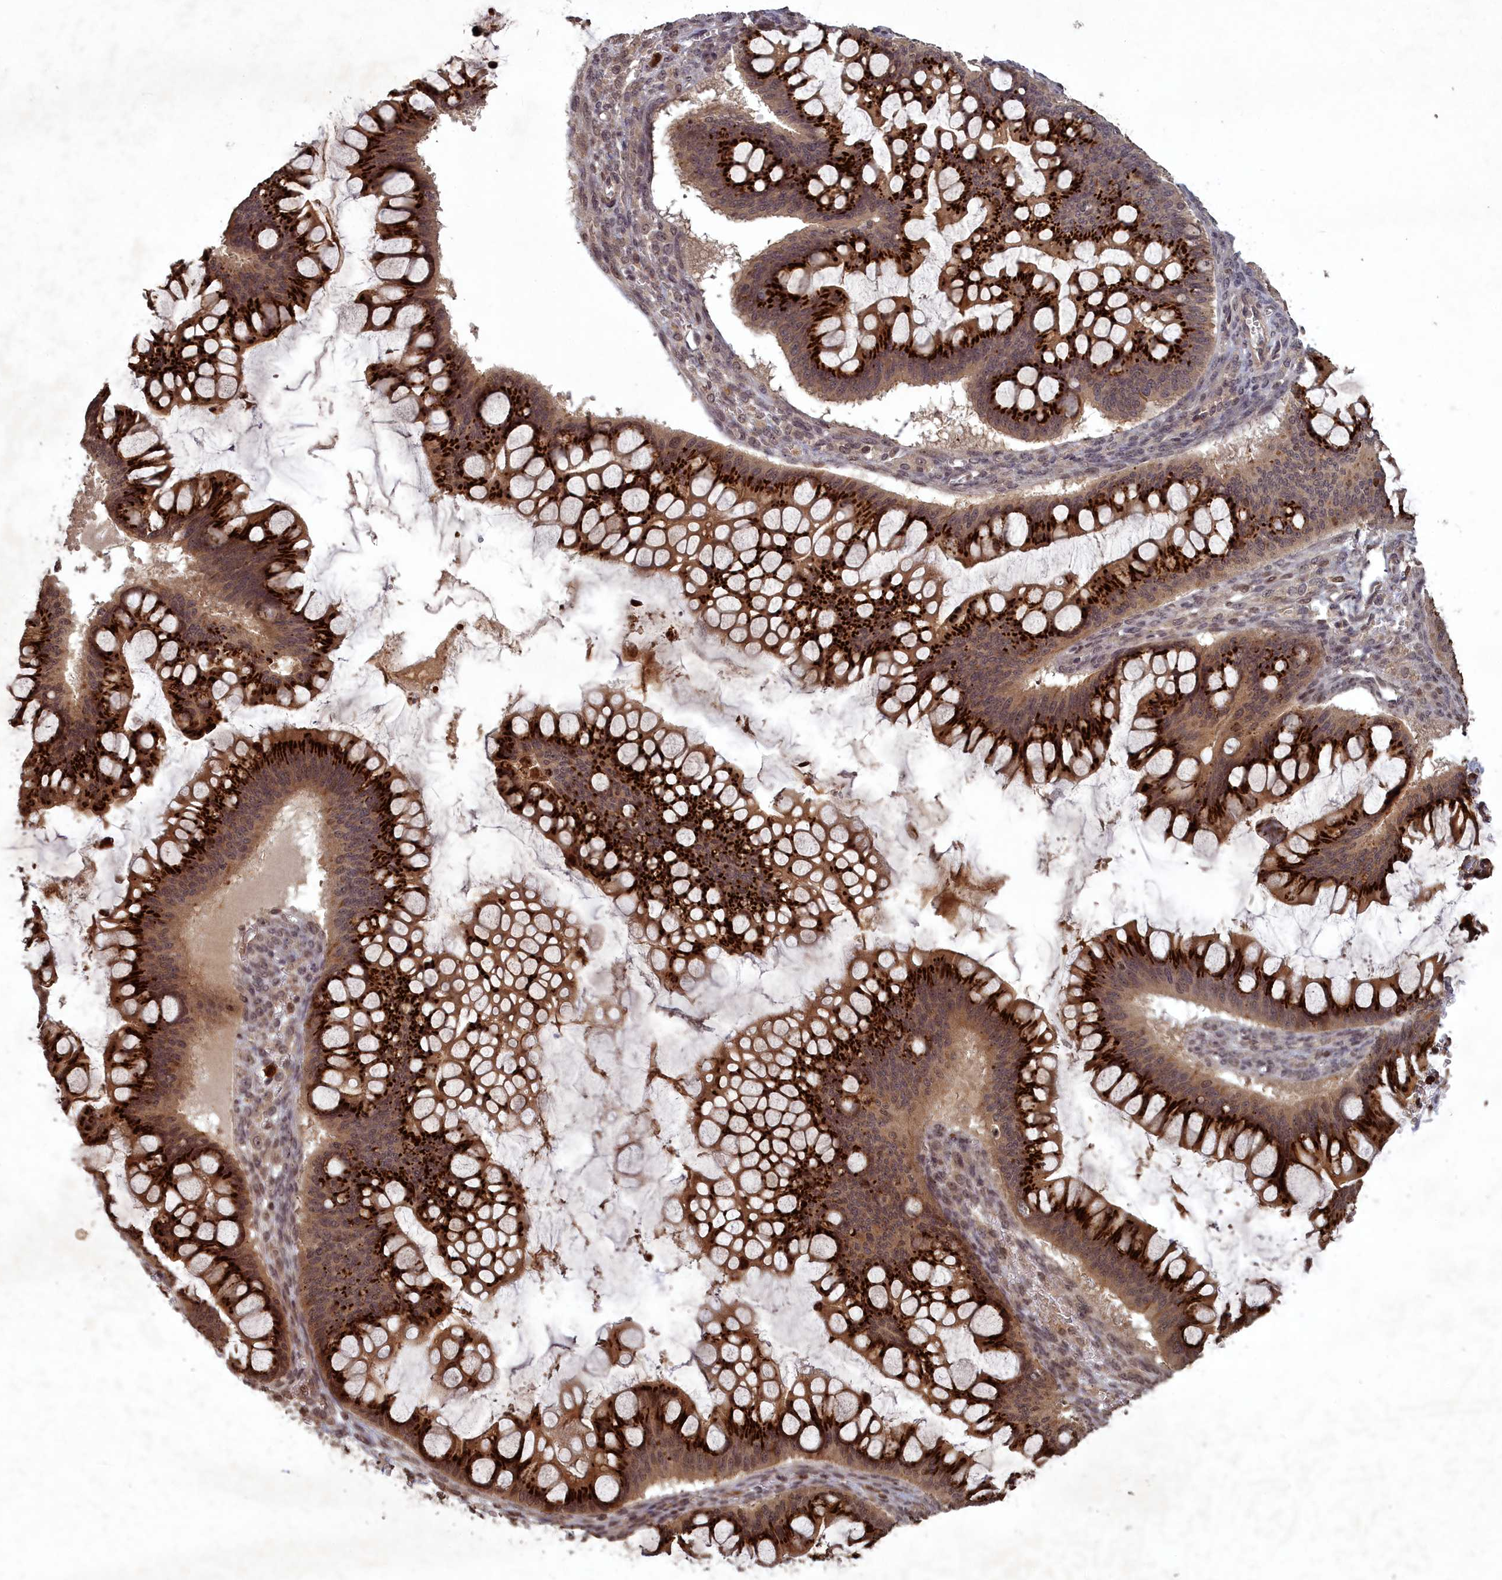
{"staining": {"intensity": "strong", "quantity": ">75%", "location": "cytoplasmic/membranous"}, "tissue": "ovarian cancer", "cell_type": "Tumor cells", "image_type": "cancer", "snomed": [{"axis": "morphology", "description": "Cystadenocarcinoma, mucinous, NOS"}, {"axis": "topography", "description": "Ovary"}], "caption": "DAB (3,3'-diaminobenzidine) immunohistochemical staining of ovarian cancer demonstrates strong cytoplasmic/membranous protein expression in approximately >75% of tumor cells.", "gene": "SRMS", "patient": {"sex": "female", "age": 73}}